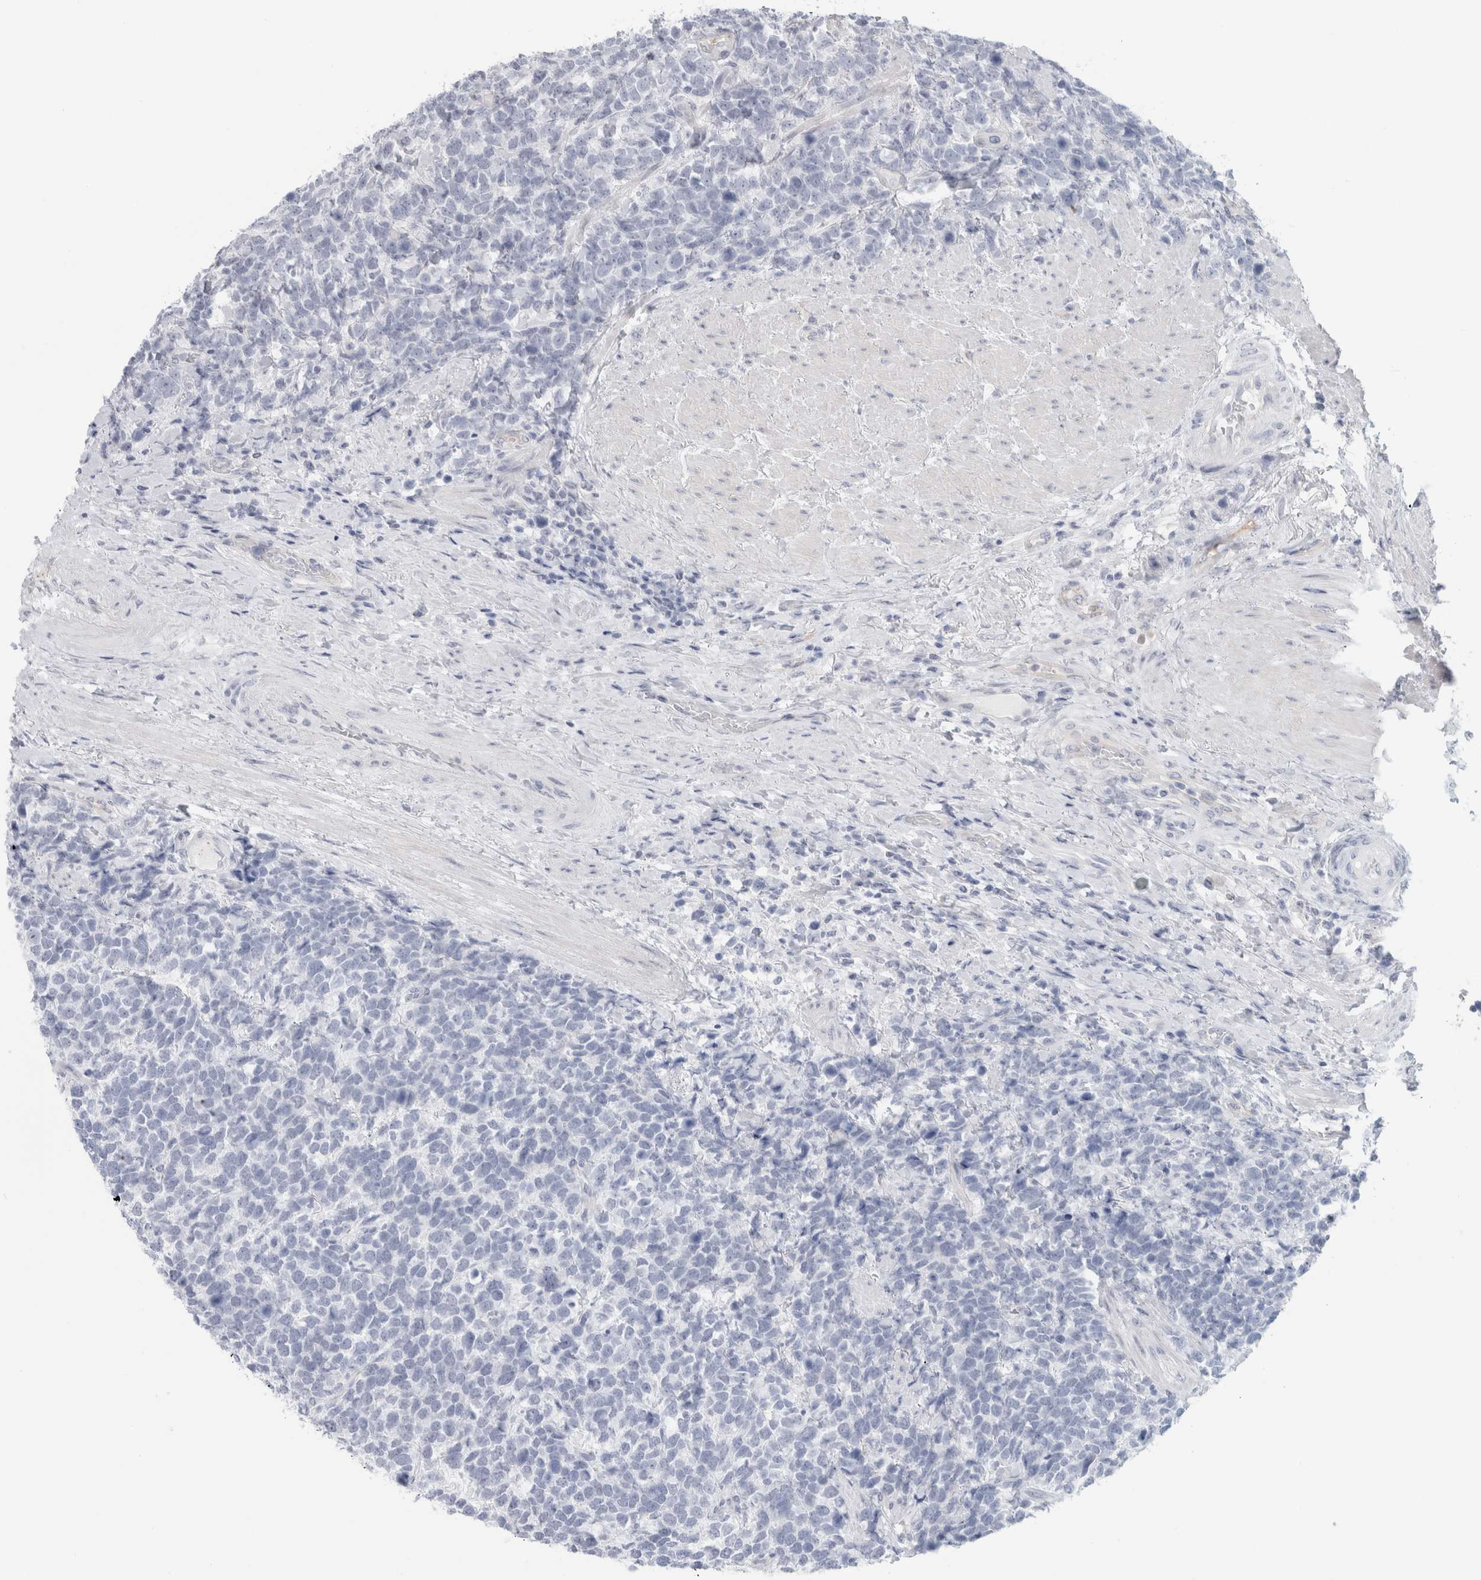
{"staining": {"intensity": "negative", "quantity": "none", "location": "none"}, "tissue": "urothelial cancer", "cell_type": "Tumor cells", "image_type": "cancer", "snomed": [{"axis": "morphology", "description": "Urothelial carcinoma, High grade"}, {"axis": "topography", "description": "Urinary bladder"}], "caption": "Image shows no protein expression in tumor cells of urothelial cancer tissue.", "gene": "ANKMY1", "patient": {"sex": "female", "age": 82}}